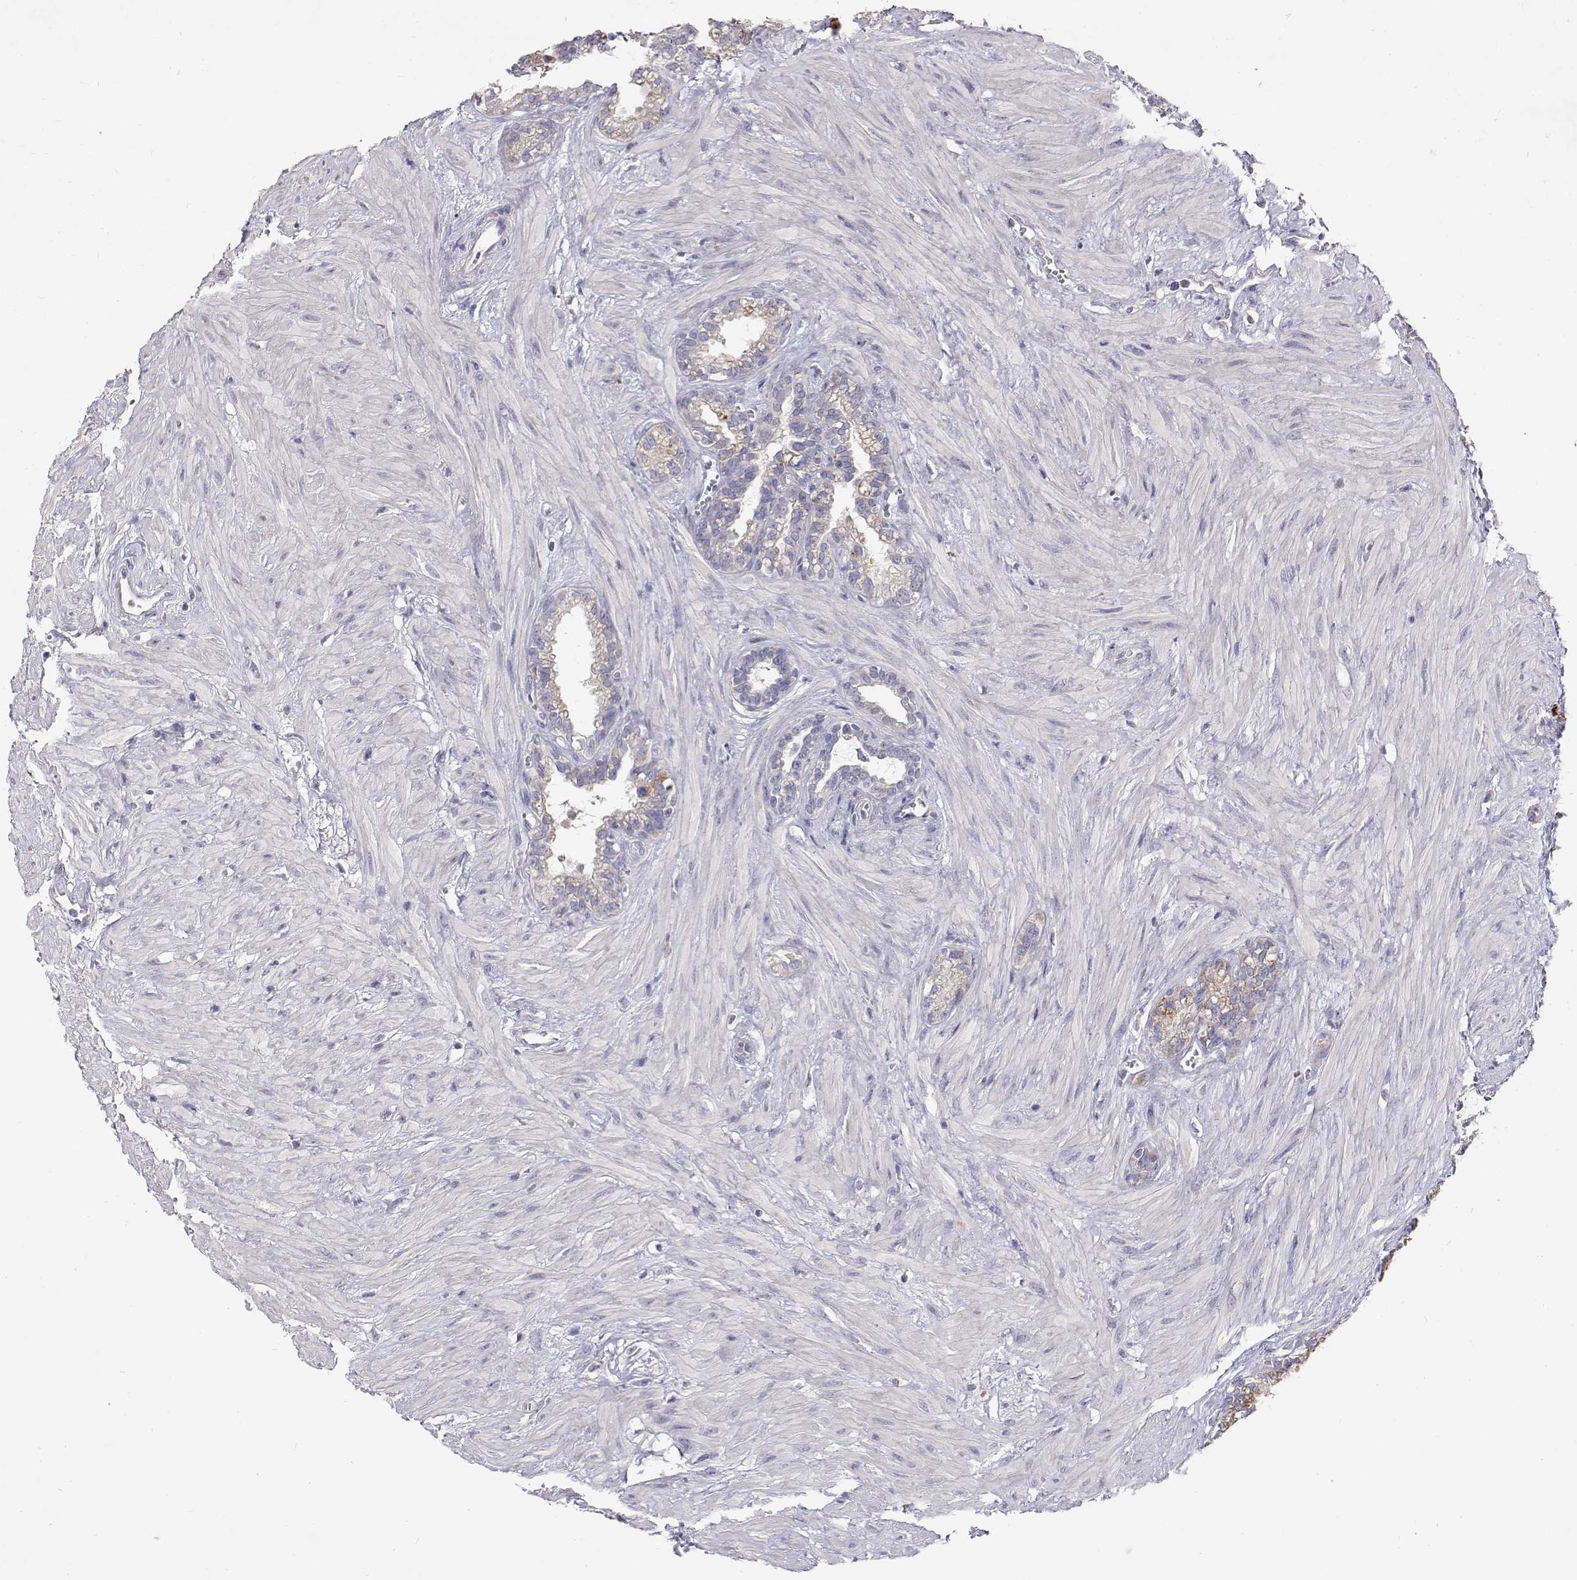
{"staining": {"intensity": "negative", "quantity": "none", "location": "none"}, "tissue": "seminal vesicle", "cell_type": "Glandular cells", "image_type": "normal", "snomed": [{"axis": "morphology", "description": "Normal tissue, NOS"}, {"axis": "topography", "description": "Seminal veicle"}], "caption": "An image of human seminal vesicle is negative for staining in glandular cells.", "gene": "TRIM60", "patient": {"sex": "male", "age": 76}}